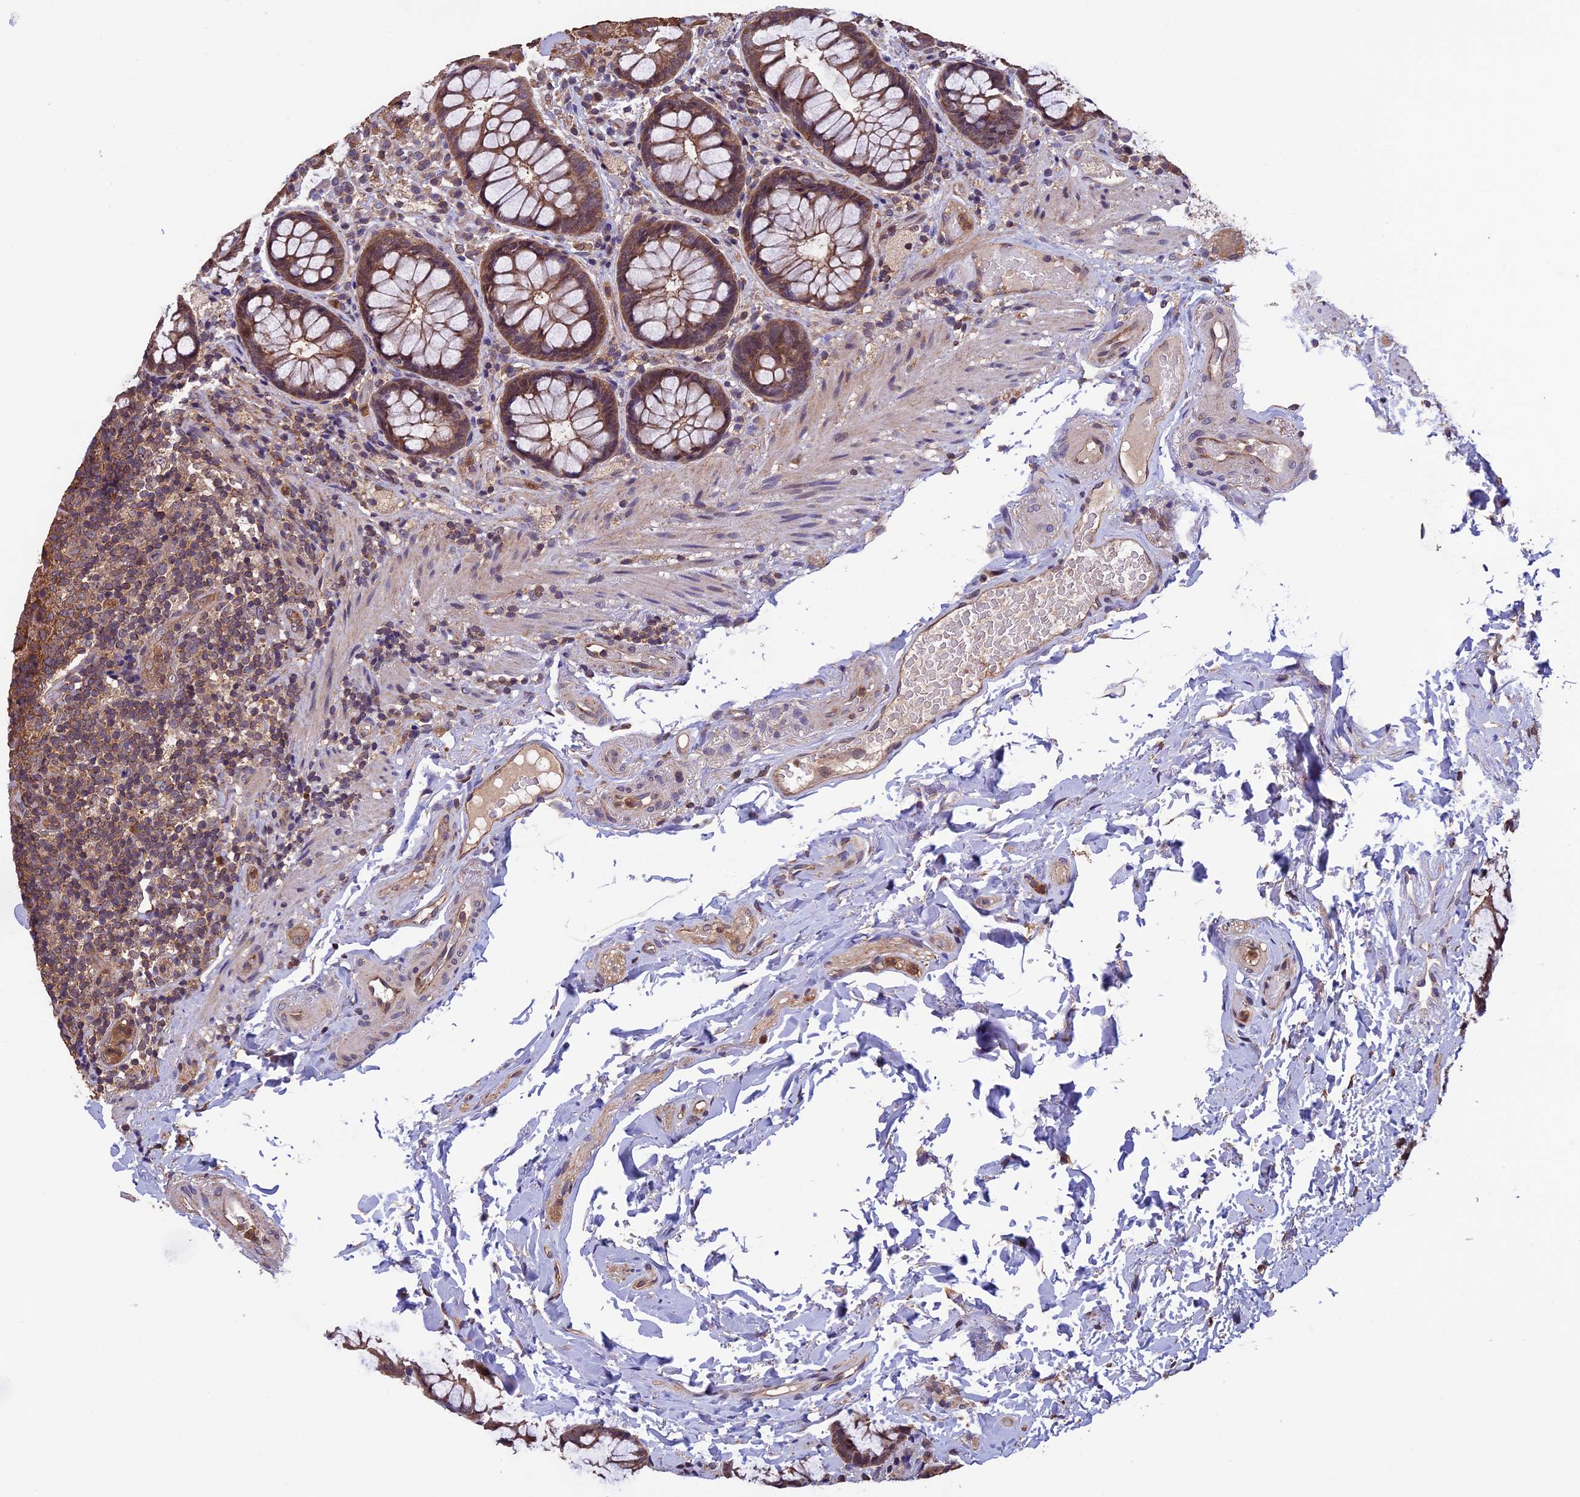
{"staining": {"intensity": "moderate", "quantity": ">75%", "location": "cytoplasmic/membranous"}, "tissue": "rectum", "cell_type": "Glandular cells", "image_type": "normal", "snomed": [{"axis": "morphology", "description": "Normal tissue, NOS"}, {"axis": "topography", "description": "Rectum"}], "caption": "Immunohistochemical staining of unremarkable rectum demonstrates moderate cytoplasmic/membranous protein expression in about >75% of glandular cells.", "gene": "PKD2L2", "patient": {"sex": "male", "age": 83}}